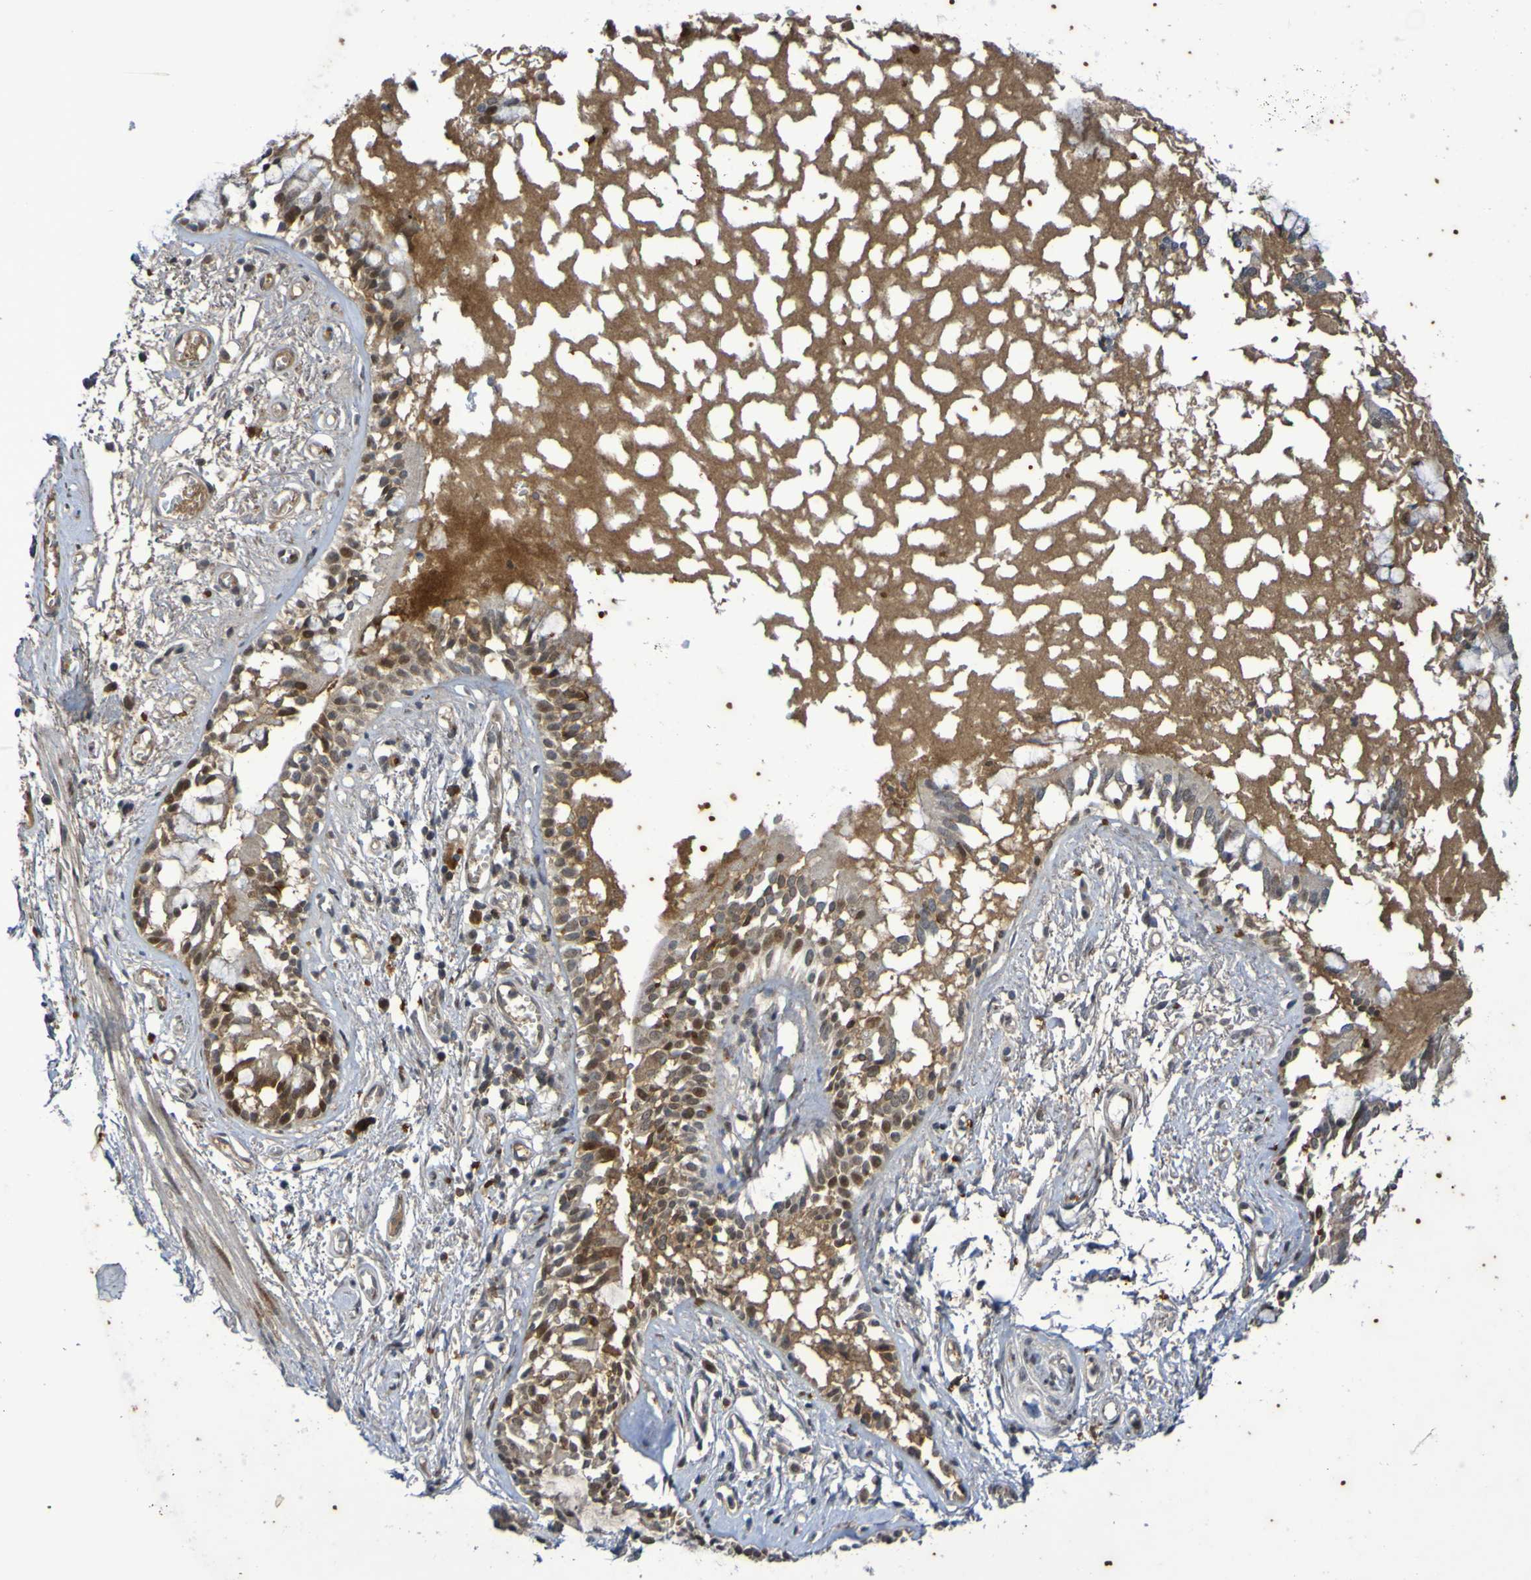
{"staining": {"intensity": "moderate", "quantity": ">75%", "location": "cytoplasmic/membranous,nuclear"}, "tissue": "bronchus", "cell_type": "Respiratory epithelial cells", "image_type": "normal", "snomed": [{"axis": "morphology", "description": "Normal tissue, NOS"}, {"axis": "morphology", "description": "Inflammation, NOS"}, {"axis": "topography", "description": "Cartilage tissue"}, {"axis": "topography", "description": "Lung"}], "caption": "IHC (DAB) staining of normal bronchus exhibits moderate cytoplasmic/membranous,nuclear protein expression in approximately >75% of respiratory epithelial cells. The staining is performed using DAB (3,3'-diaminobenzidine) brown chromogen to label protein expression. The nuclei are counter-stained blue using hematoxylin.", "gene": "ITLN1", "patient": {"sex": "male", "age": 71}}